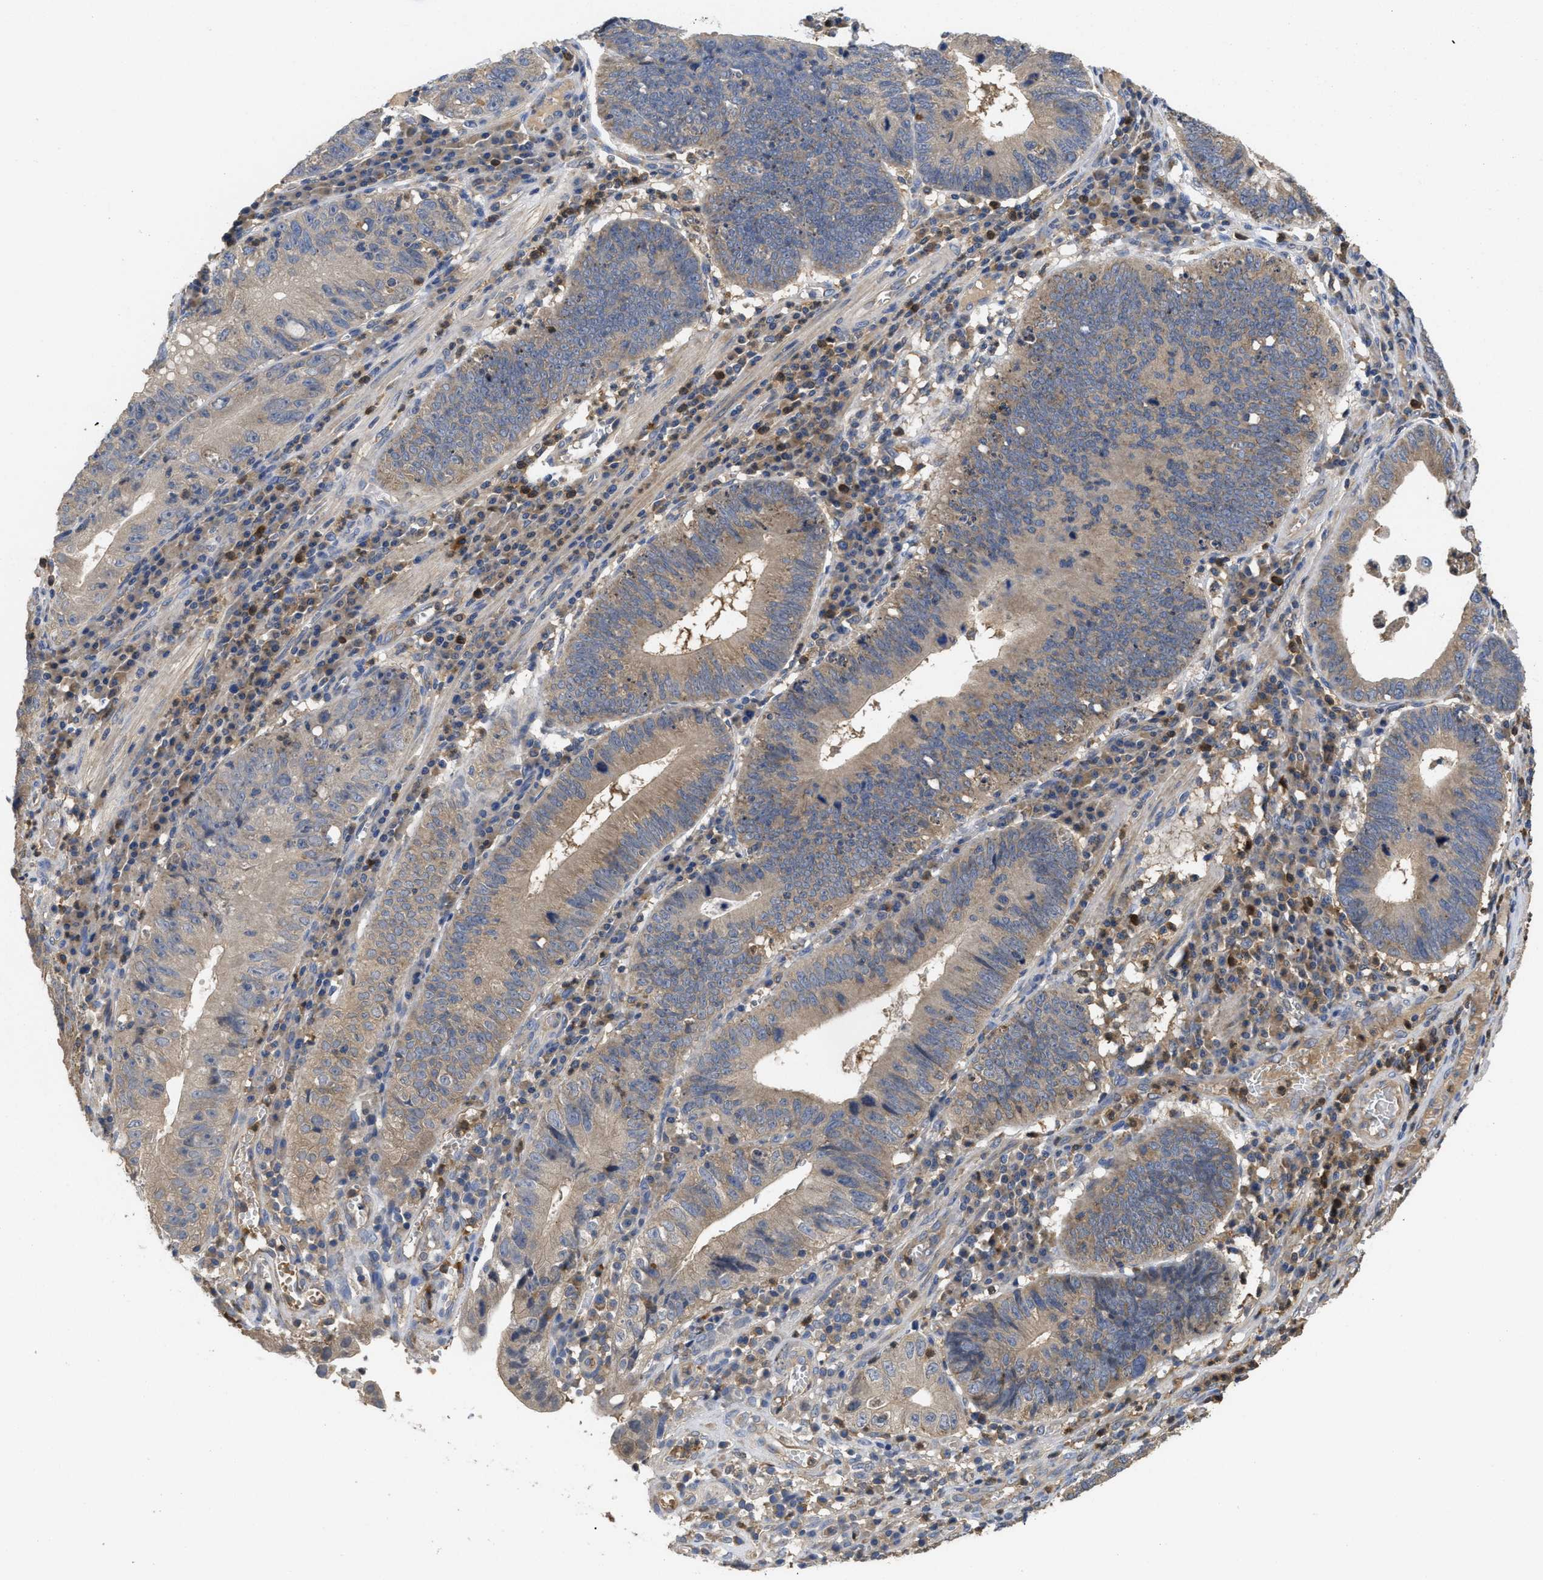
{"staining": {"intensity": "weak", "quantity": "25%-75%", "location": "cytoplasmic/membranous"}, "tissue": "stomach cancer", "cell_type": "Tumor cells", "image_type": "cancer", "snomed": [{"axis": "morphology", "description": "Adenocarcinoma, NOS"}, {"axis": "topography", "description": "Stomach"}], "caption": "Tumor cells show low levels of weak cytoplasmic/membranous positivity in about 25%-75% of cells in human adenocarcinoma (stomach).", "gene": "RNF216", "patient": {"sex": "male", "age": 59}}